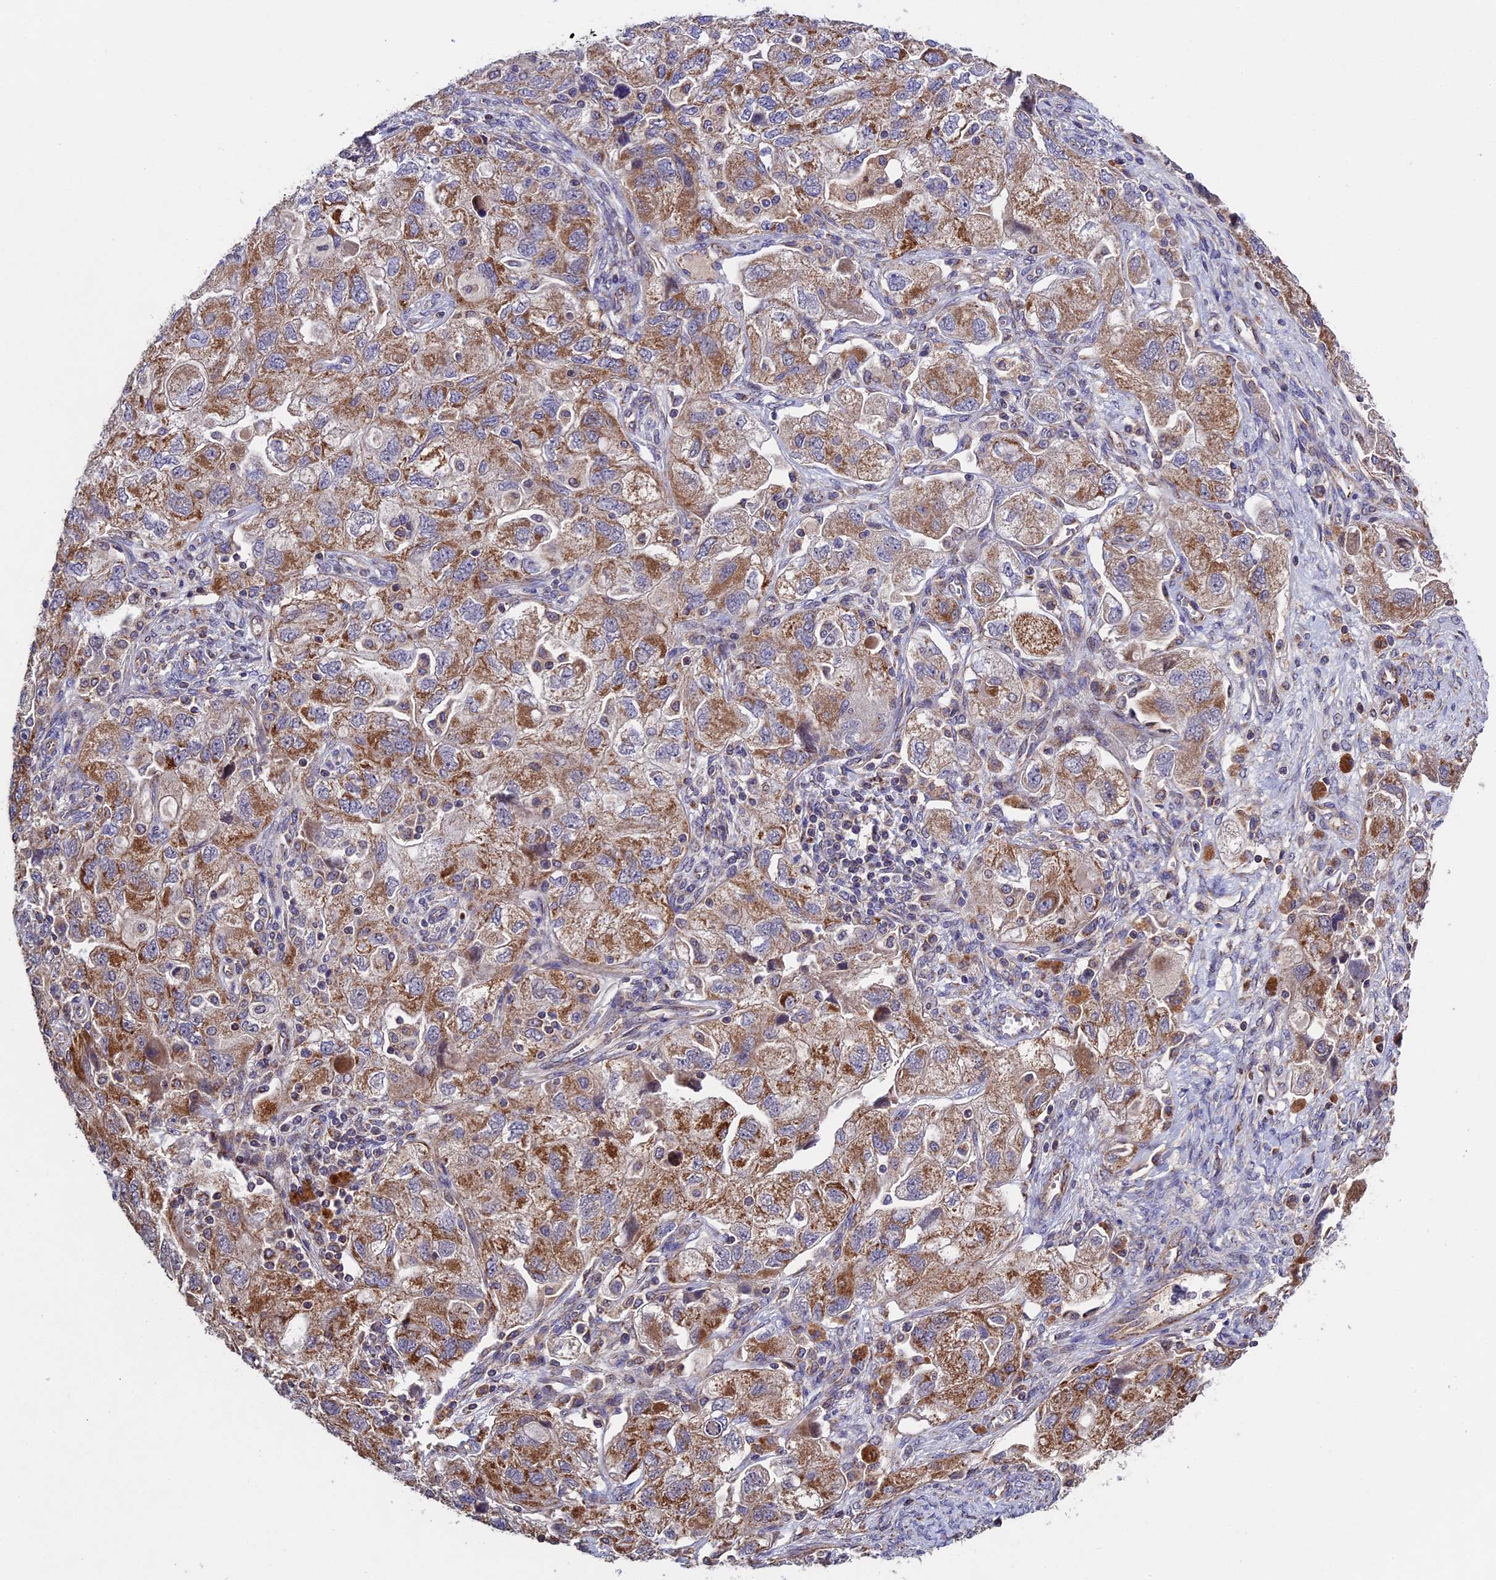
{"staining": {"intensity": "moderate", "quantity": ">75%", "location": "cytoplasmic/membranous"}, "tissue": "ovarian cancer", "cell_type": "Tumor cells", "image_type": "cancer", "snomed": [{"axis": "morphology", "description": "Carcinoma, NOS"}, {"axis": "morphology", "description": "Cystadenocarcinoma, serous, NOS"}, {"axis": "topography", "description": "Ovary"}], "caption": "DAB immunohistochemical staining of serous cystadenocarcinoma (ovarian) displays moderate cytoplasmic/membranous protein expression in about >75% of tumor cells.", "gene": "RNF17", "patient": {"sex": "female", "age": 69}}